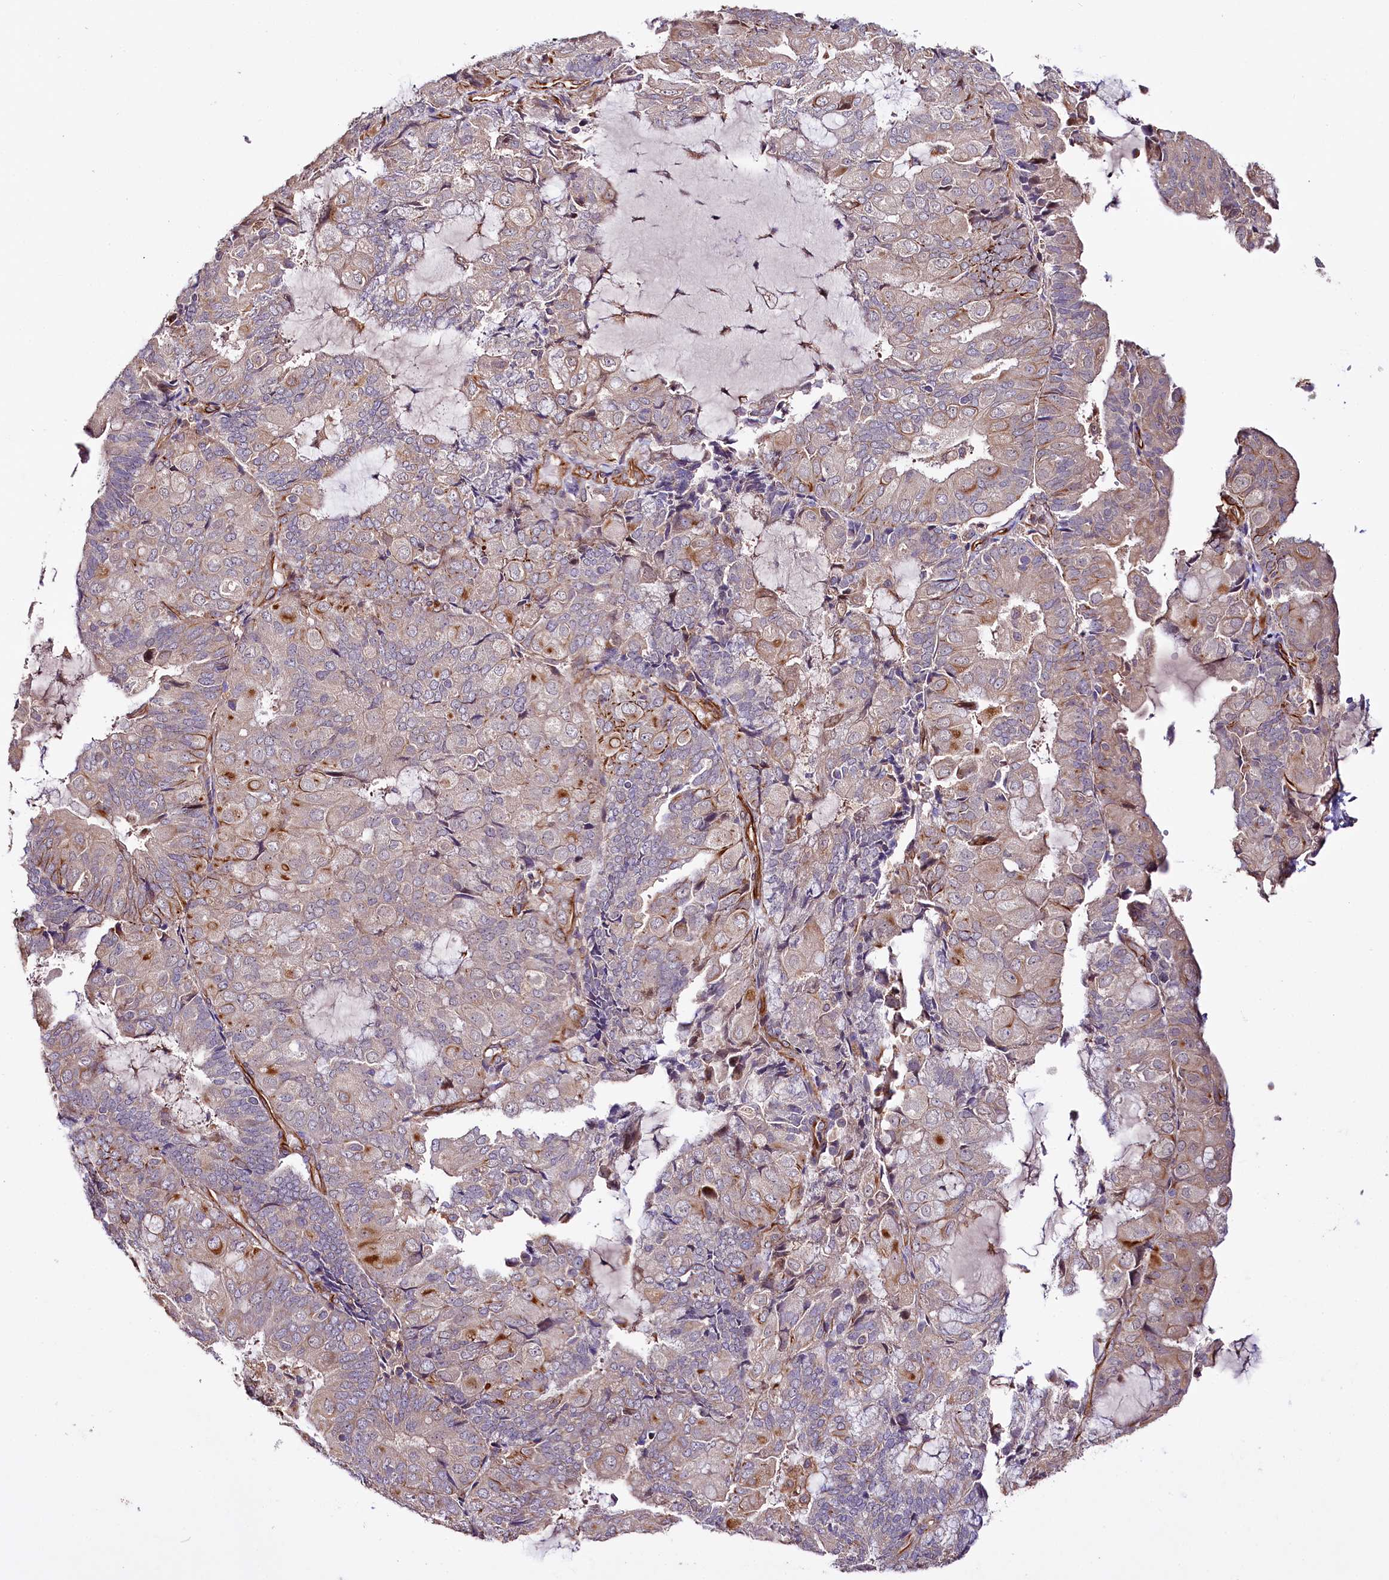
{"staining": {"intensity": "moderate", "quantity": "<25%", "location": "cytoplasmic/membranous"}, "tissue": "endometrial cancer", "cell_type": "Tumor cells", "image_type": "cancer", "snomed": [{"axis": "morphology", "description": "Adenocarcinoma, NOS"}, {"axis": "topography", "description": "Endometrium"}], "caption": "Immunohistochemistry (IHC) of human endometrial cancer demonstrates low levels of moderate cytoplasmic/membranous staining in approximately <25% of tumor cells. (Brightfield microscopy of DAB IHC at high magnification).", "gene": "TTC12", "patient": {"sex": "female", "age": 81}}